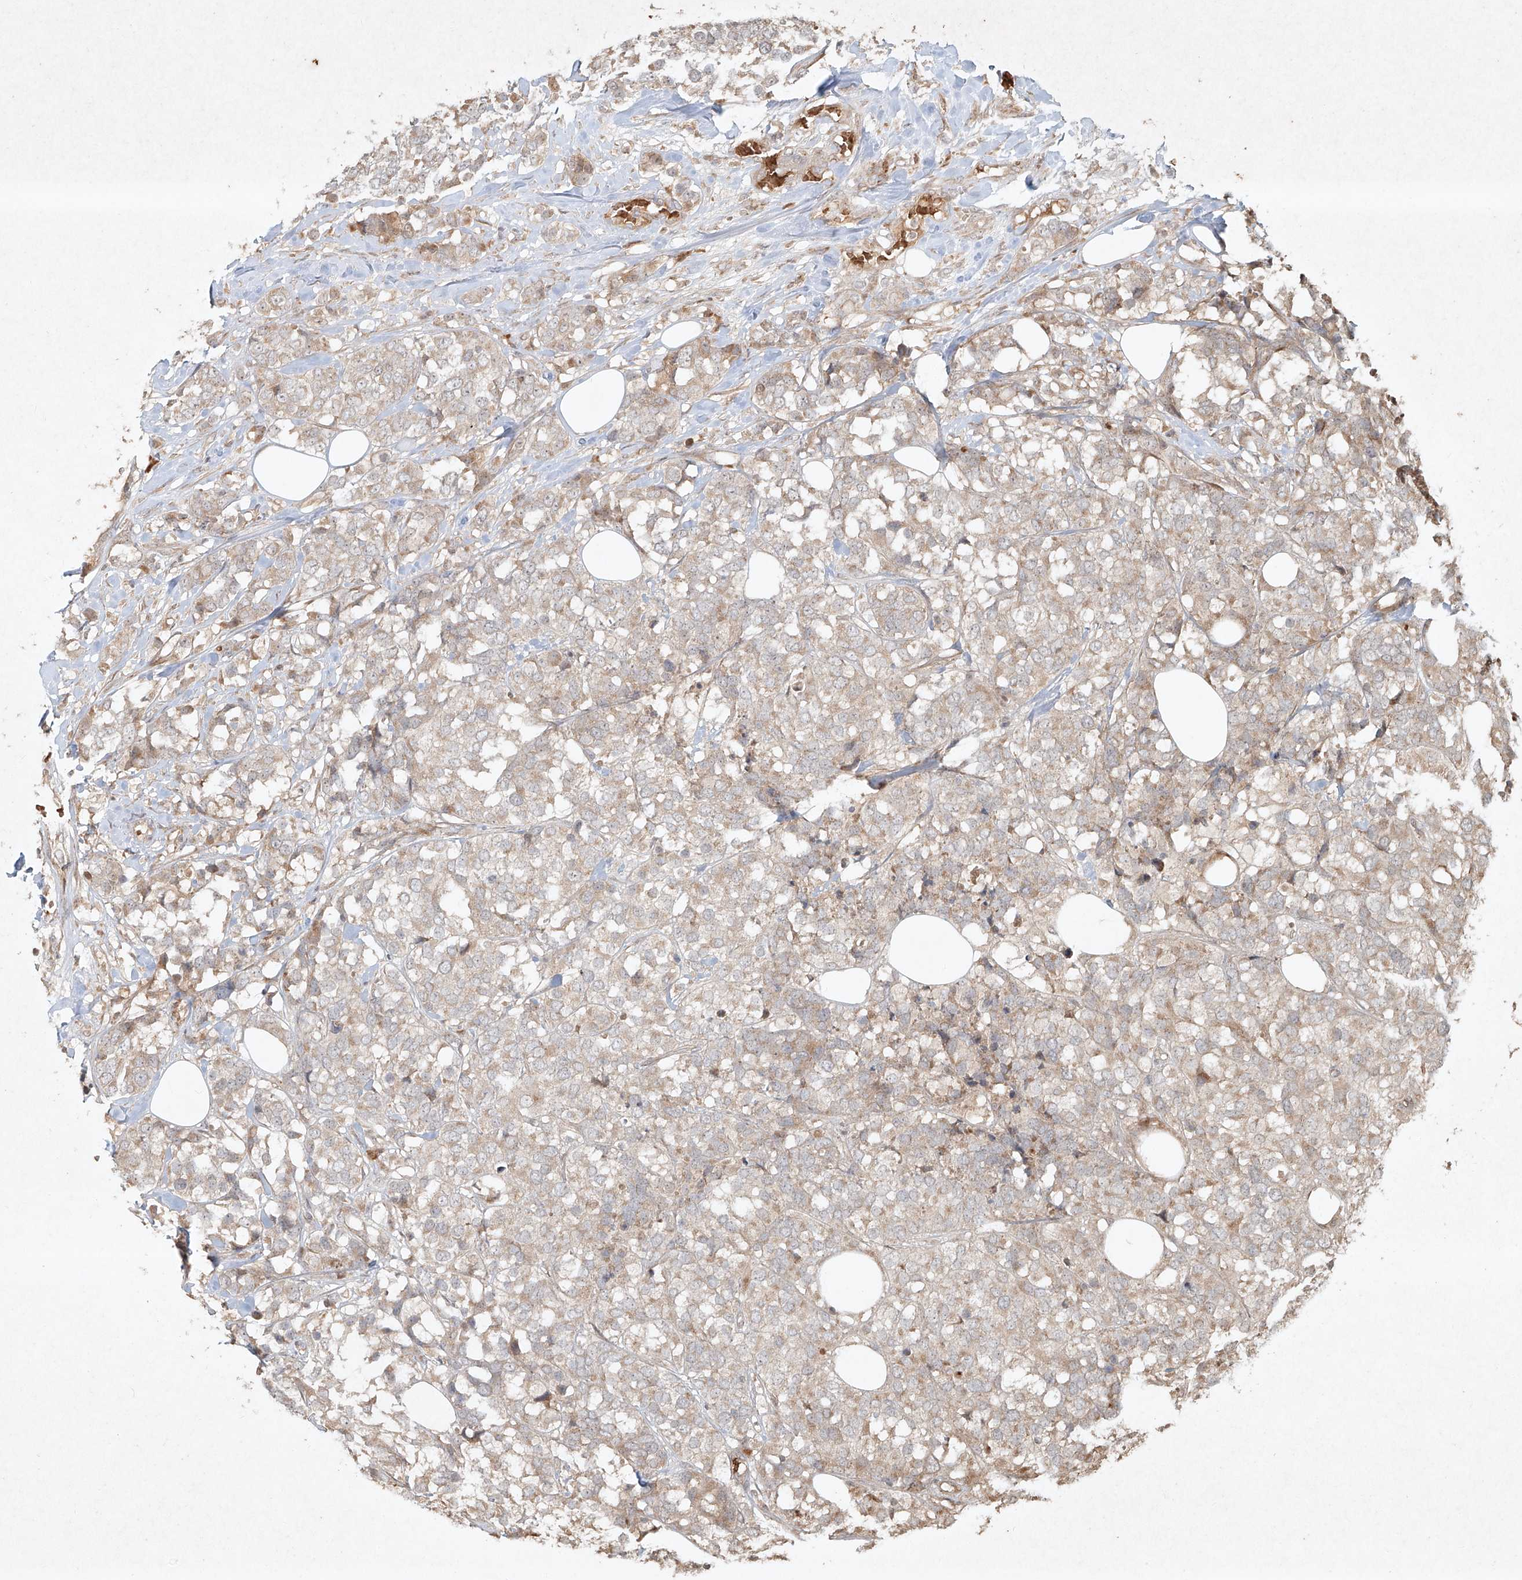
{"staining": {"intensity": "weak", "quantity": "<25%", "location": "cytoplasmic/membranous"}, "tissue": "breast cancer", "cell_type": "Tumor cells", "image_type": "cancer", "snomed": [{"axis": "morphology", "description": "Lobular carcinoma"}, {"axis": "topography", "description": "Breast"}], "caption": "IHC of human breast lobular carcinoma shows no expression in tumor cells. Brightfield microscopy of immunohistochemistry stained with DAB (3,3'-diaminobenzidine) (brown) and hematoxylin (blue), captured at high magnification.", "gene": "CYYR1", "patient": {"sex": "female", "age": 59}}